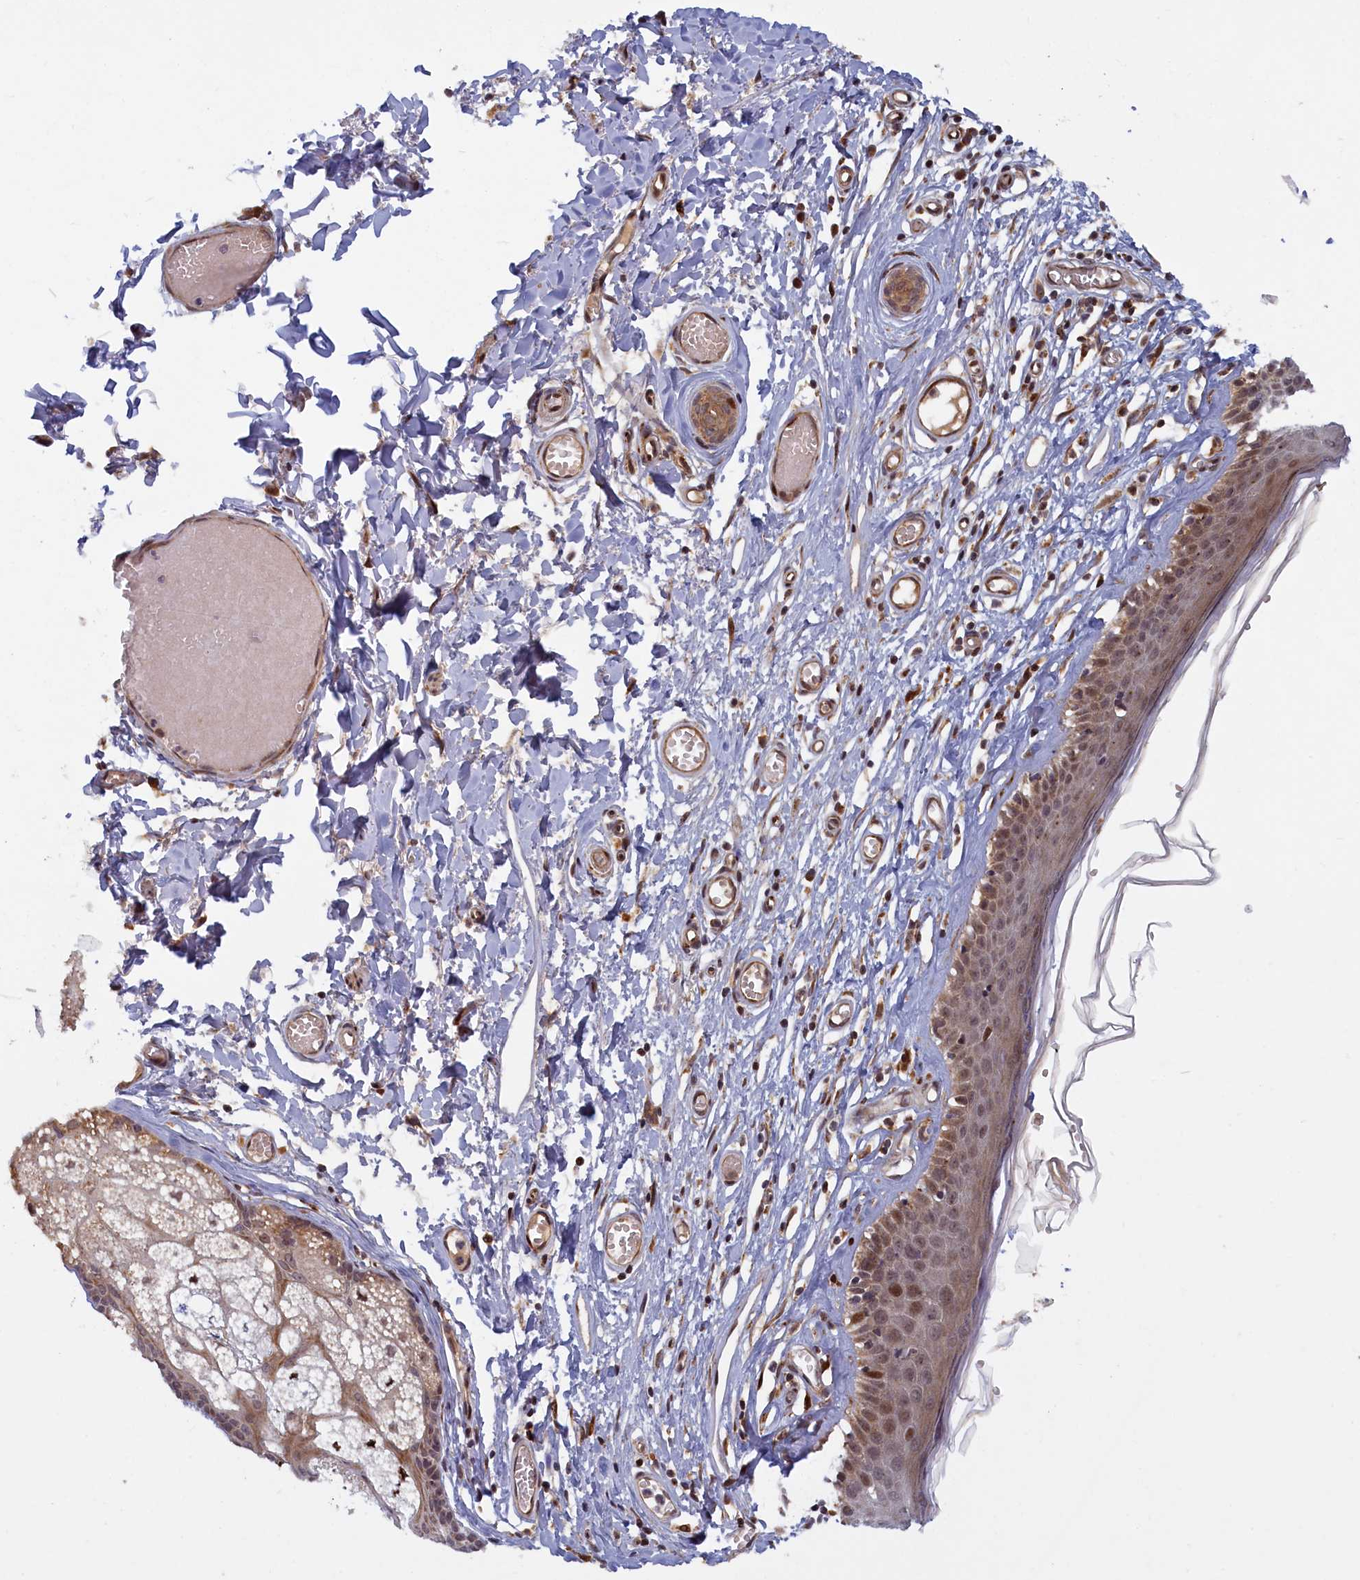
{"staining": {"intensity": "moderate", "quantity": "25%-75%", "location": "cytoplasmic/membranous,nuclear"}, "tissue": "skin", "cell_type": "Epidermal cells", "image_type": "normal", "snomed": [{"axis": "morphology", "description": "Normal tissue, NOS"}, {"axis": "topography", "description": "Adipose tissue"}, {"axis": "topography", "description": "Vascular tissue"}, {"axis": "topography", "description": "Vulva"}, {"axis": "topography", "description": "Peripheral nerve tissue"}], "caption": "A medium amount of moderate cytoplasmic/membranous,nuclear staining is appreciated in about 25%-75% of epidermal cells in unremarkable skin. (DAB = brown stain, brightfield microscopy at high magnification).", "gene": "PLA2G10", "patient": {"sex": "female", "age": 86}}